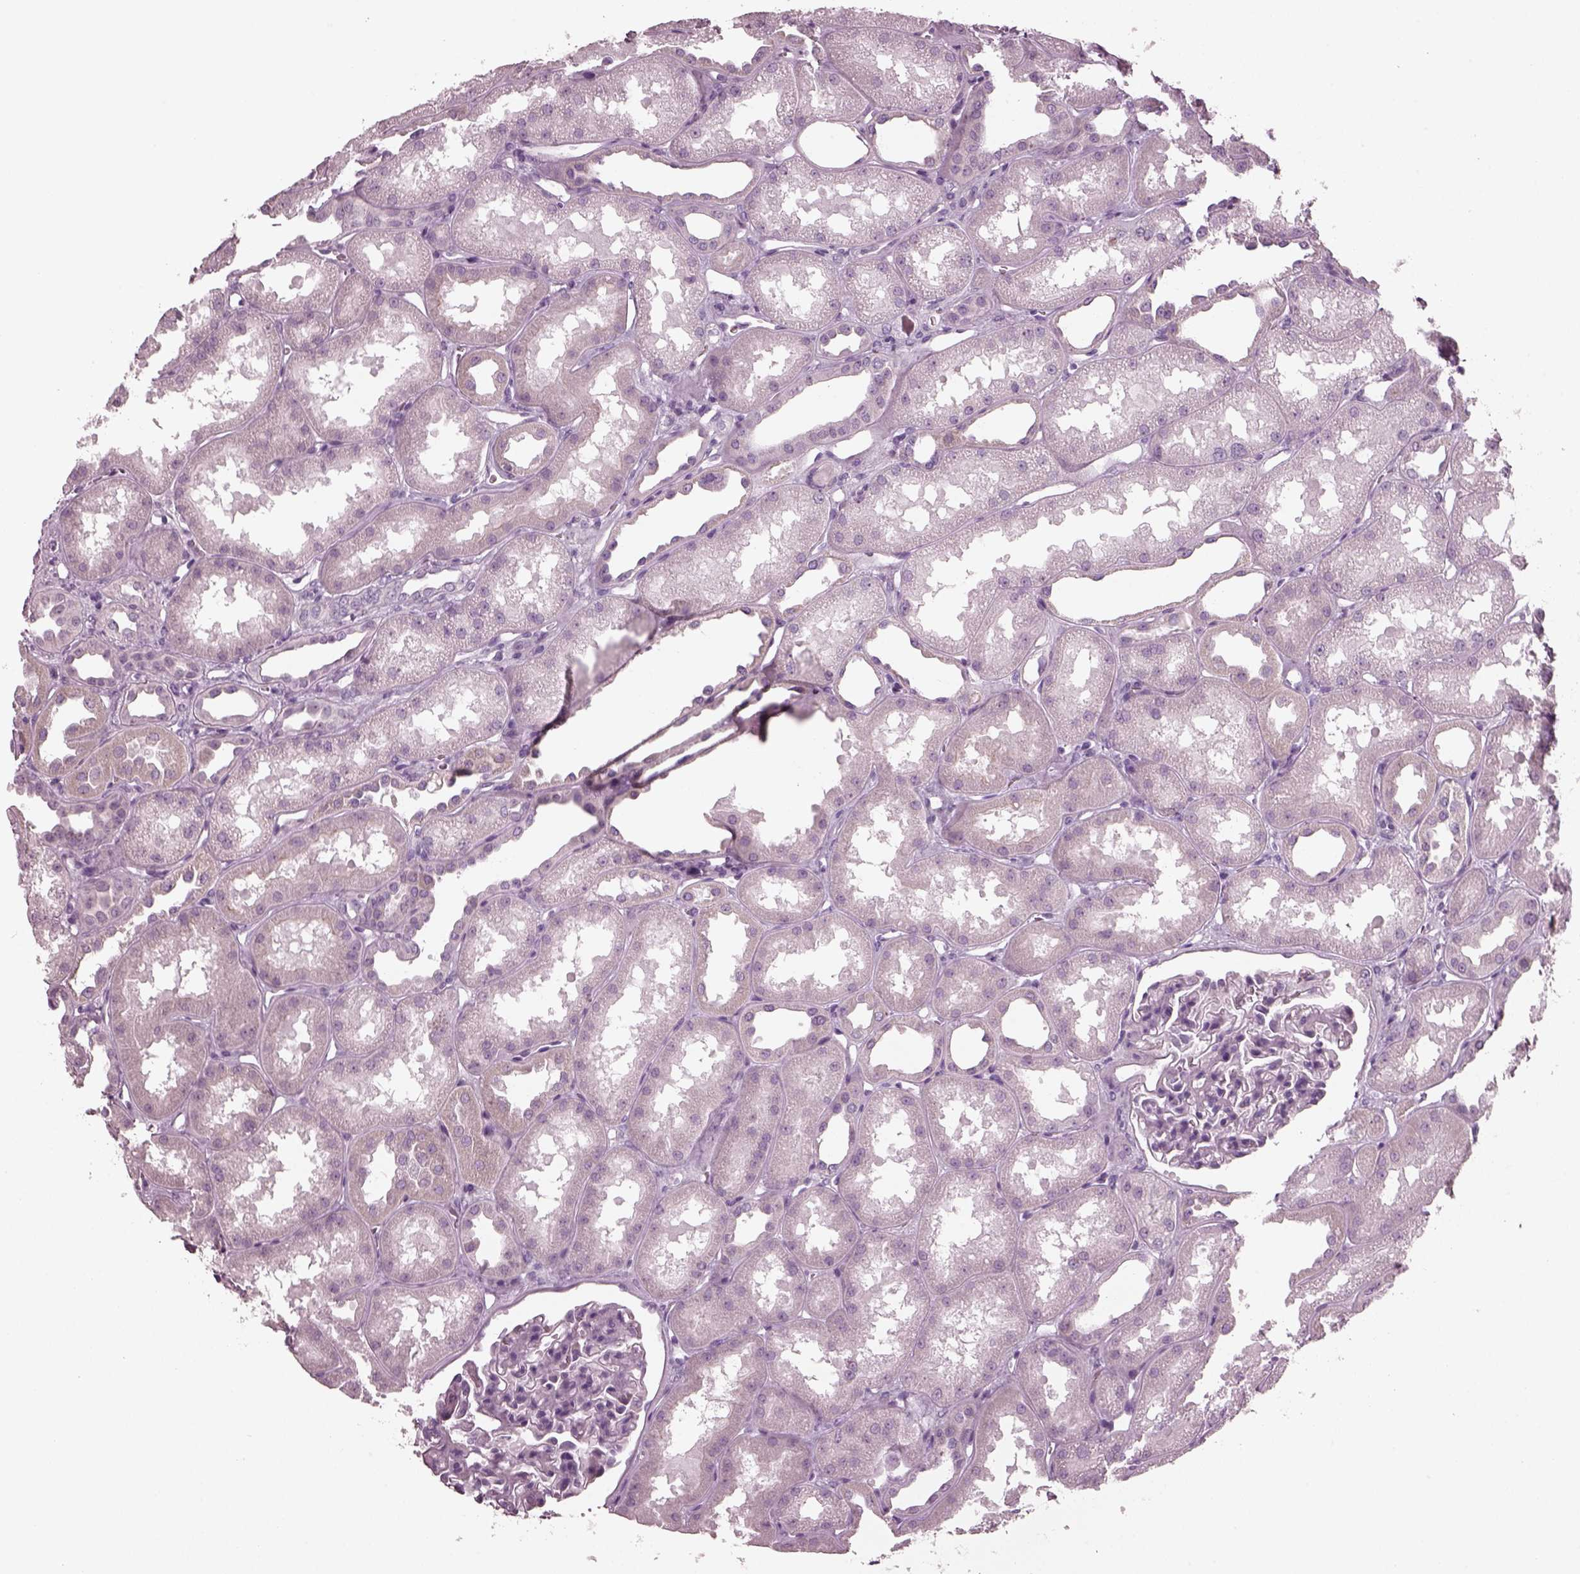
{"staining": {"intensity": "negative", "quantity": "none", "location": "none"}, "tissue": "kidney", "cell_type": "Cells in glomeruli", "image_type": "normal", "snomed": [{"axis": "morphology", "description": "Normal tissue, NOS"}, {"axis": "topography", "description": "Kidney"}], "caption": "Unremarkable kidney was stained to show a protein in brown. There is no significant positivity in cells in glomeruli. (DAB IHC, high magnification).", "gene": "PDC", "patient": {"sex": "male", "age": 61}}